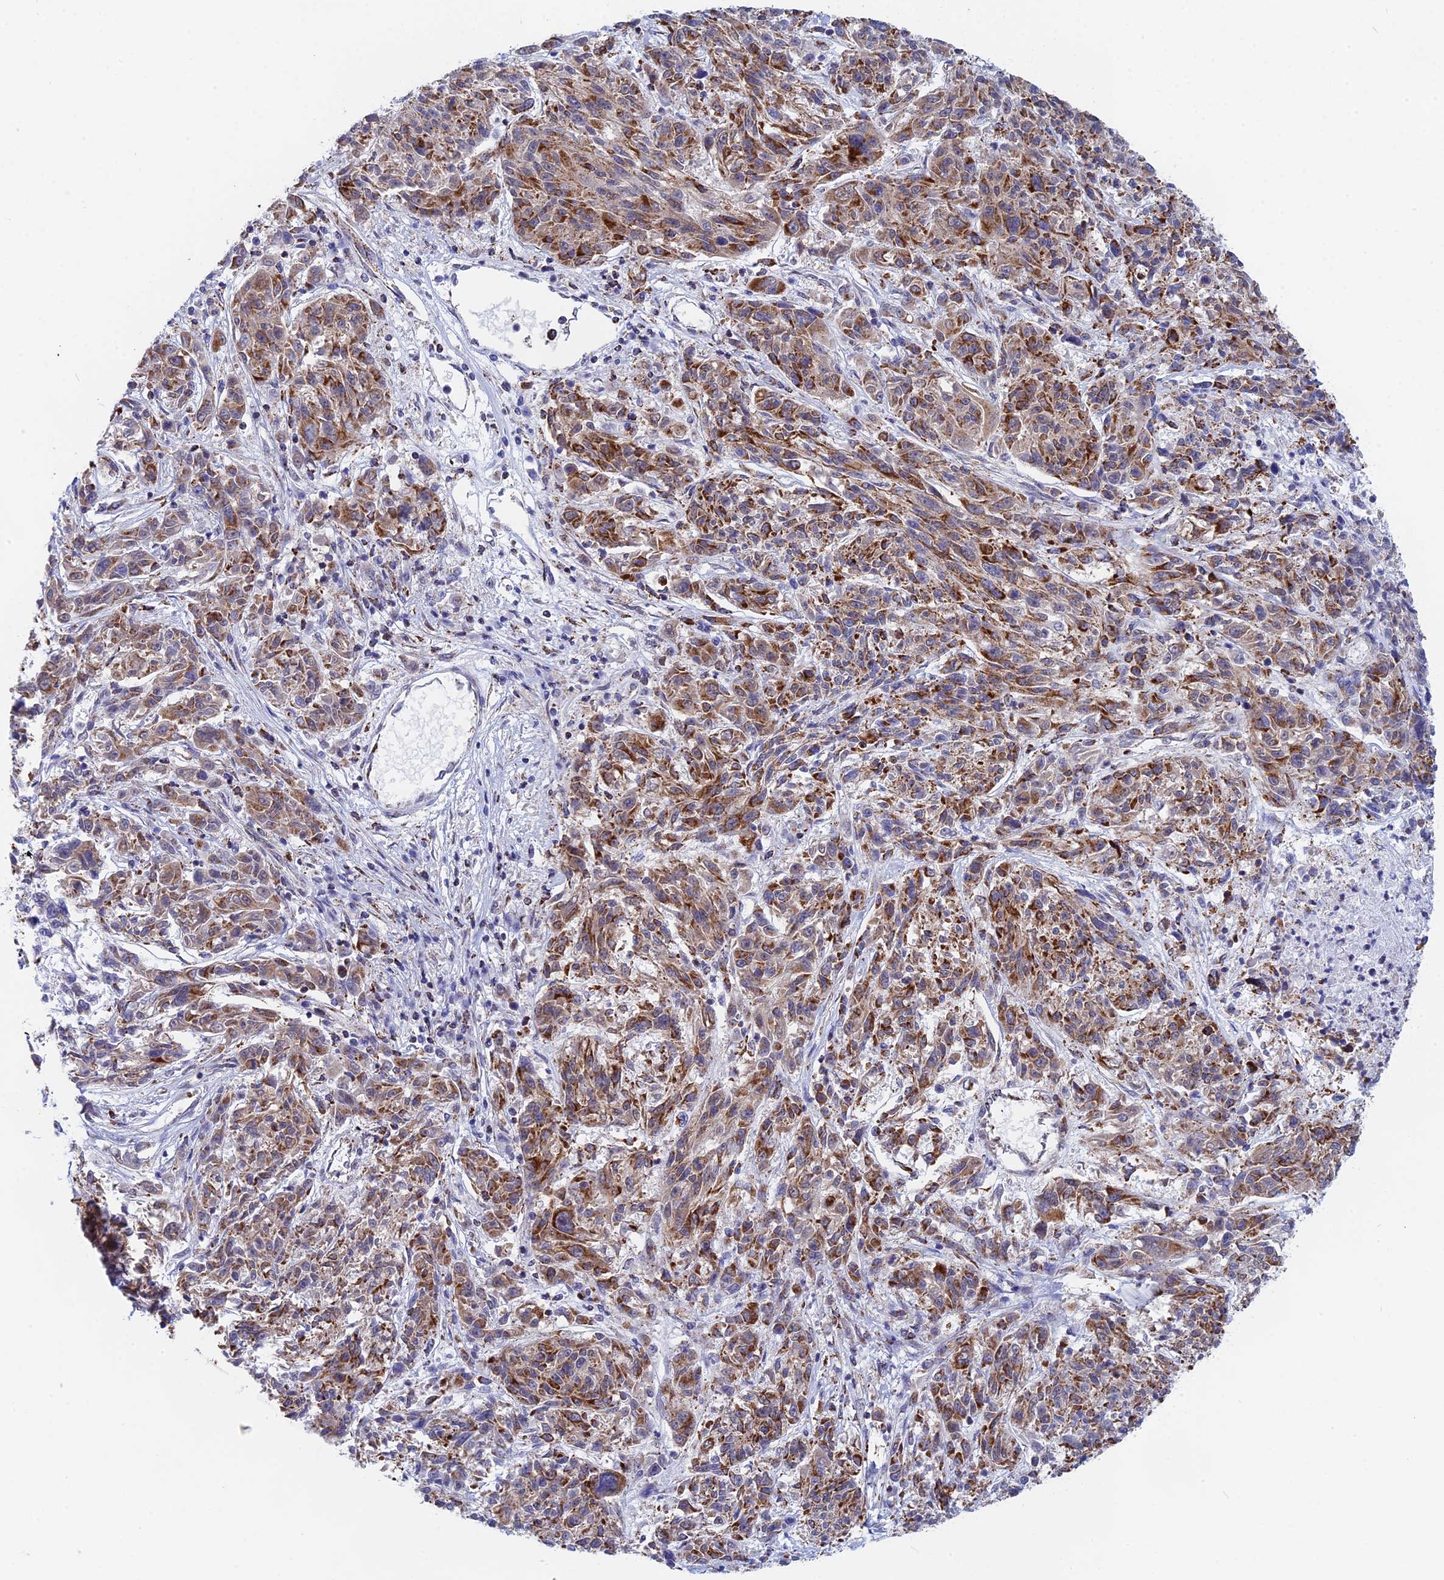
{"staining": {"intensity": "strong", "quantity": "25%-75%", "location": "cytoplasmic/membranous"}, "tissue": "melanoma", "cell_type": "Tumor cells", "image_type": "cancer", "snomed": [{"axis": "morphology", "description": "Malignant melanoma, NOS"}, {"axis": "topography", "description": "Skin"}], "caption": "Tumor cells demonstrate high levels of strong cytoplasmic/membranous positivity in about 25%-75% of cells in human melanoma.", "gene": "CDC16", "patient": {"sex": "male", "age": 53}}